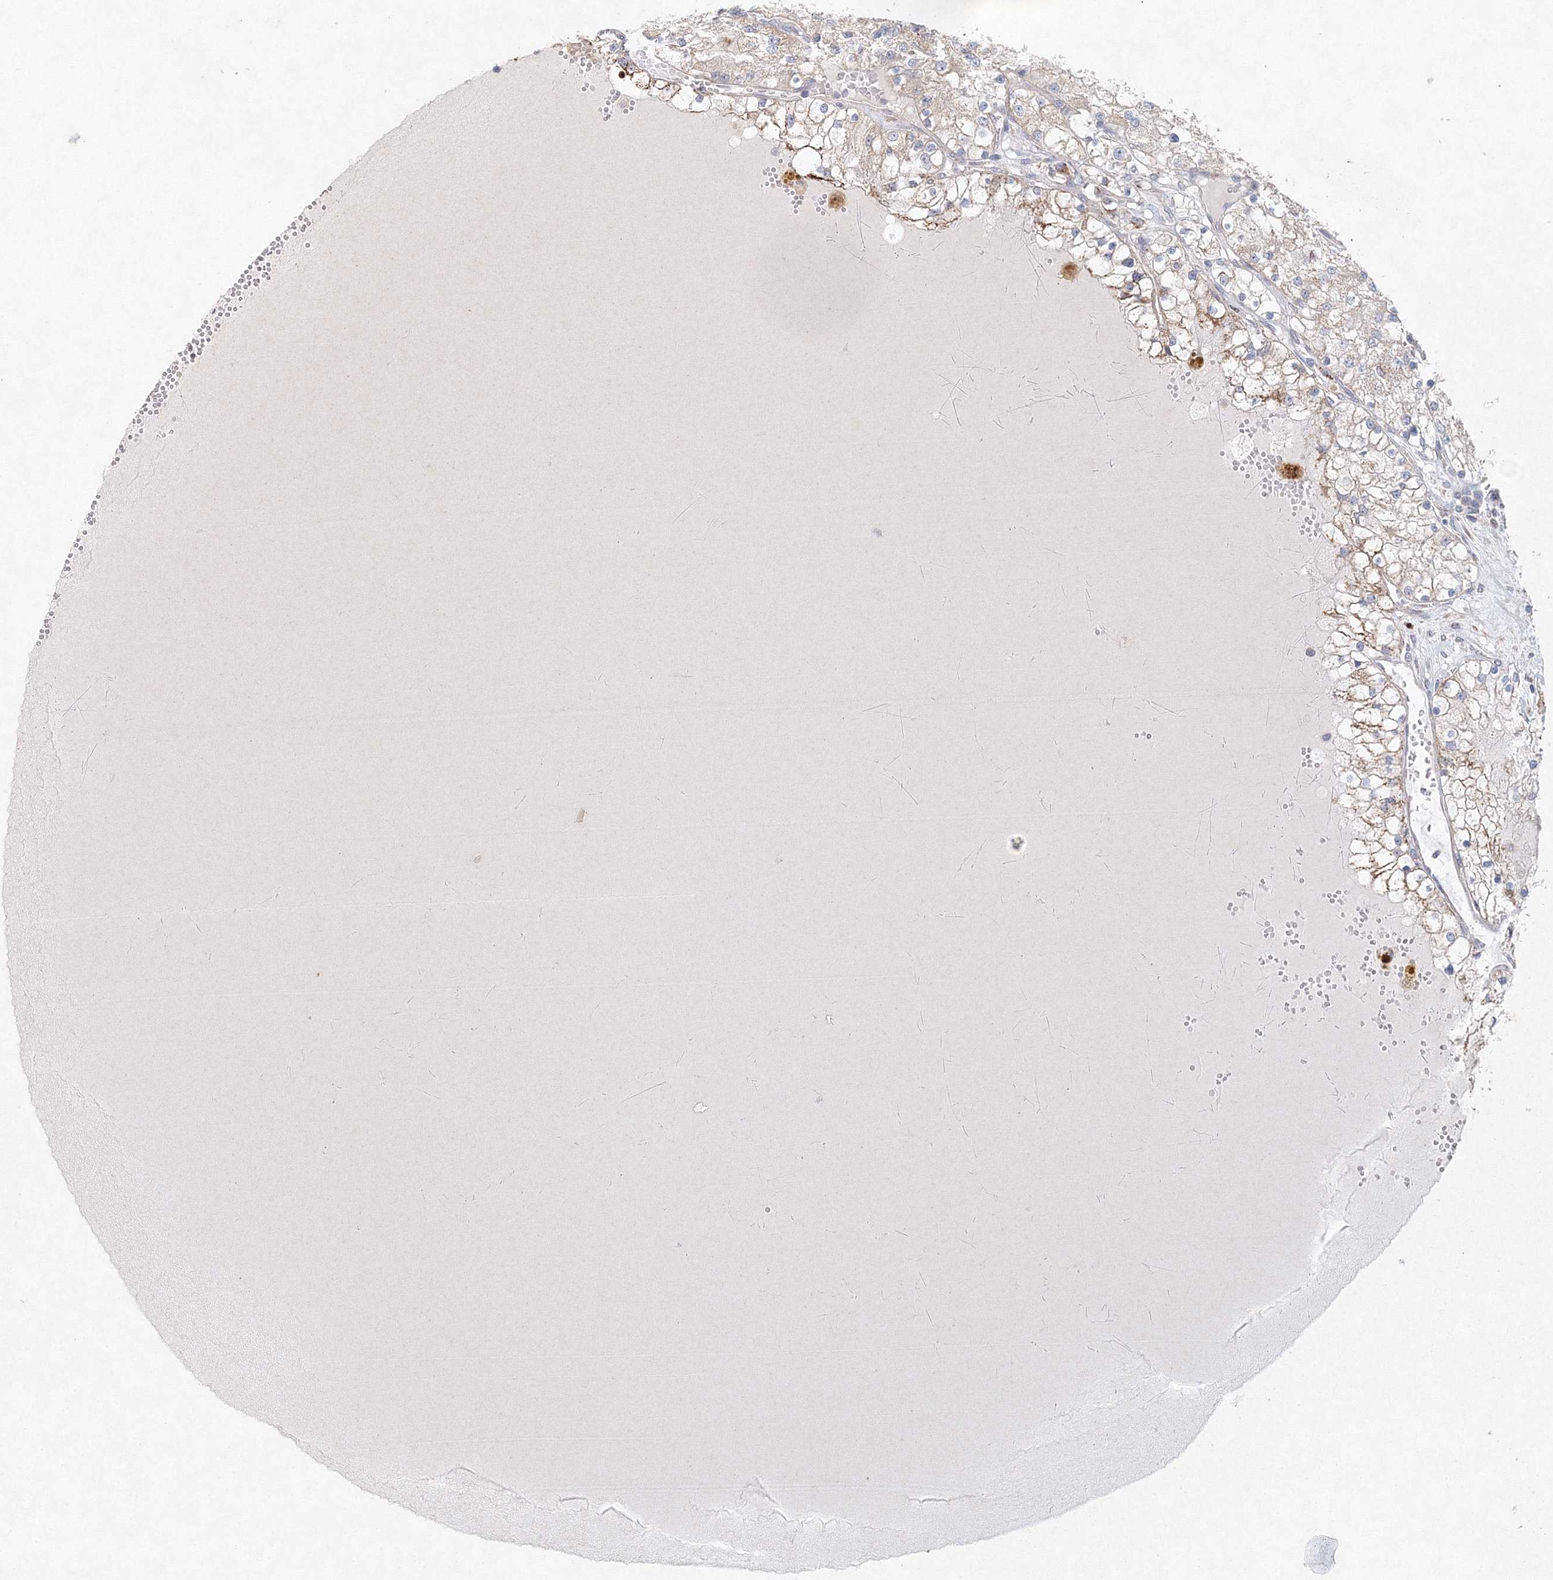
{"staining": {"intensity": "moderate", "quantity": "25%-75%", "location": "cytoplasmic/membranous"}, "tissue": "renal cancer", "cell_type": "Tumor cells", "image_type": "cancer", "snomed": [{"axis": "morphology", "description": "Adenocarcinoma, NOS"}, {"axis": "topography", "description": "Kidney"}], "caption": "An image of human adenocarcinoma (renal) stained for a protein displays moderate cytoplasmic/membranous brown staining in tumor cells.", "gene": "WDR49", "patient": {"sex": "male", "age": 80}}